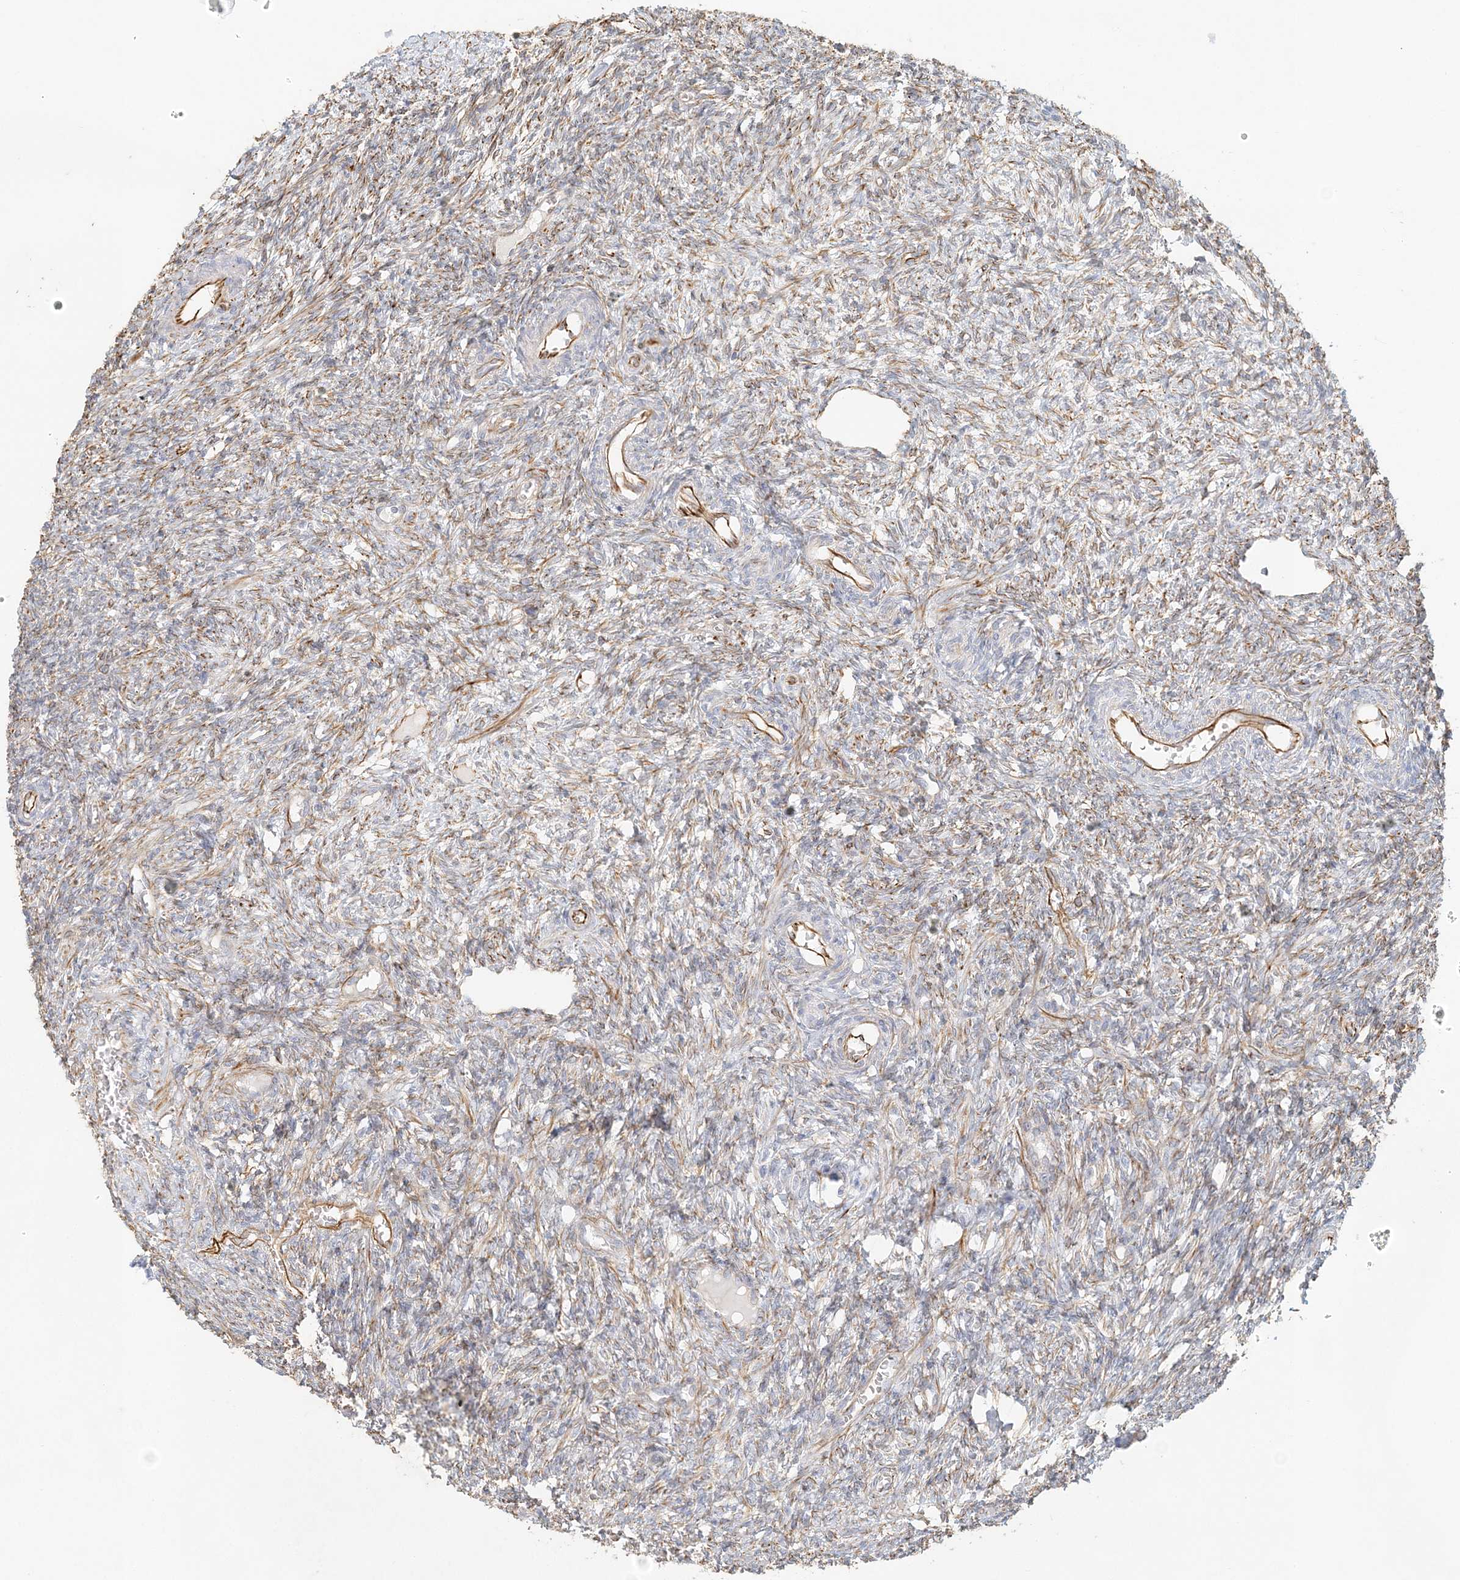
{"staining": {"intensity": "moderate", "quantity": "<25%", "location": "cytoplasmic/membranous"}, "tissue": "ovary", "cell_type": "Ovarian stroma cells", "image_type": "normal", "snomed": [{"axis": "morphology", "description": "Normal tissue, NOS"}, {"axis": "topography", "description": "Ovary"}], "caption": "Immunohistochemistry (IHC) micrograph of normal ovary: human ovary stained using immunohistochemistry reveals low levels of moderate protein expression localized specifically in the cytoplasmic/membranous of ovarian stroma cells, appearing as a cytoplasmic/membranous brown color.", "gene": "DMRTB1", "patient": {"sex": "female", "age": 27}}